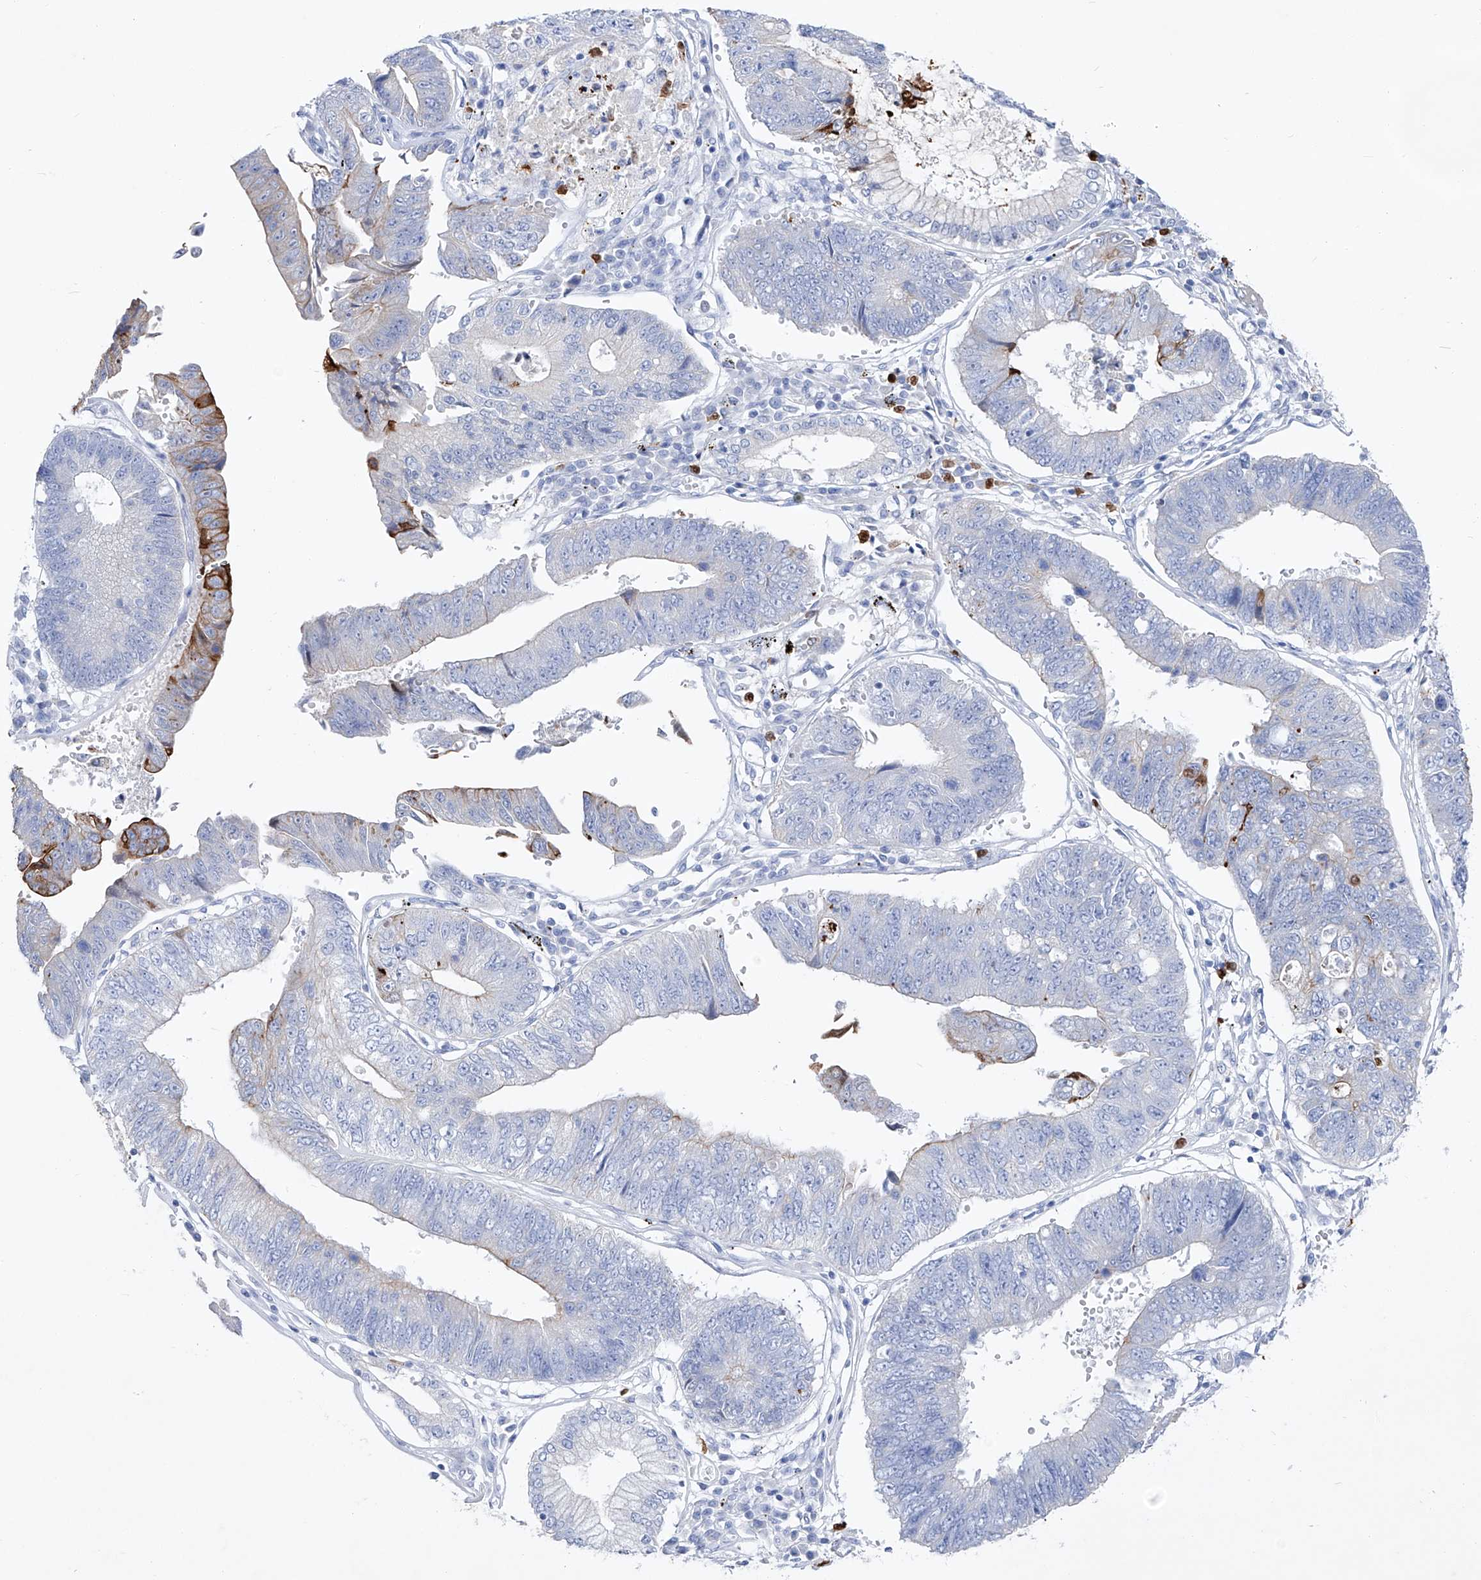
{"staining": {"intensity": "strong", "quantity": "<25%", "location": "cytoplasmic/membranous"}, "tissue": "stomach cancer", "cell_type": "Tumor cells", "image_type": "cancer", "snomed": [{"axis": "morphology", "description": "Adenocarcinoma, NOS"}, {"axis": "topography", "description": "Stomach"}], "caption": "There is medium levels of strong cytoplasmic/membranous staining in tumor cells of stomach cancer (adenocarcinoma), as demonstrated by immunohistochemical staining (brown color).", "gene": "FRS3", "patient": {"sex": "male", "age": 59}}